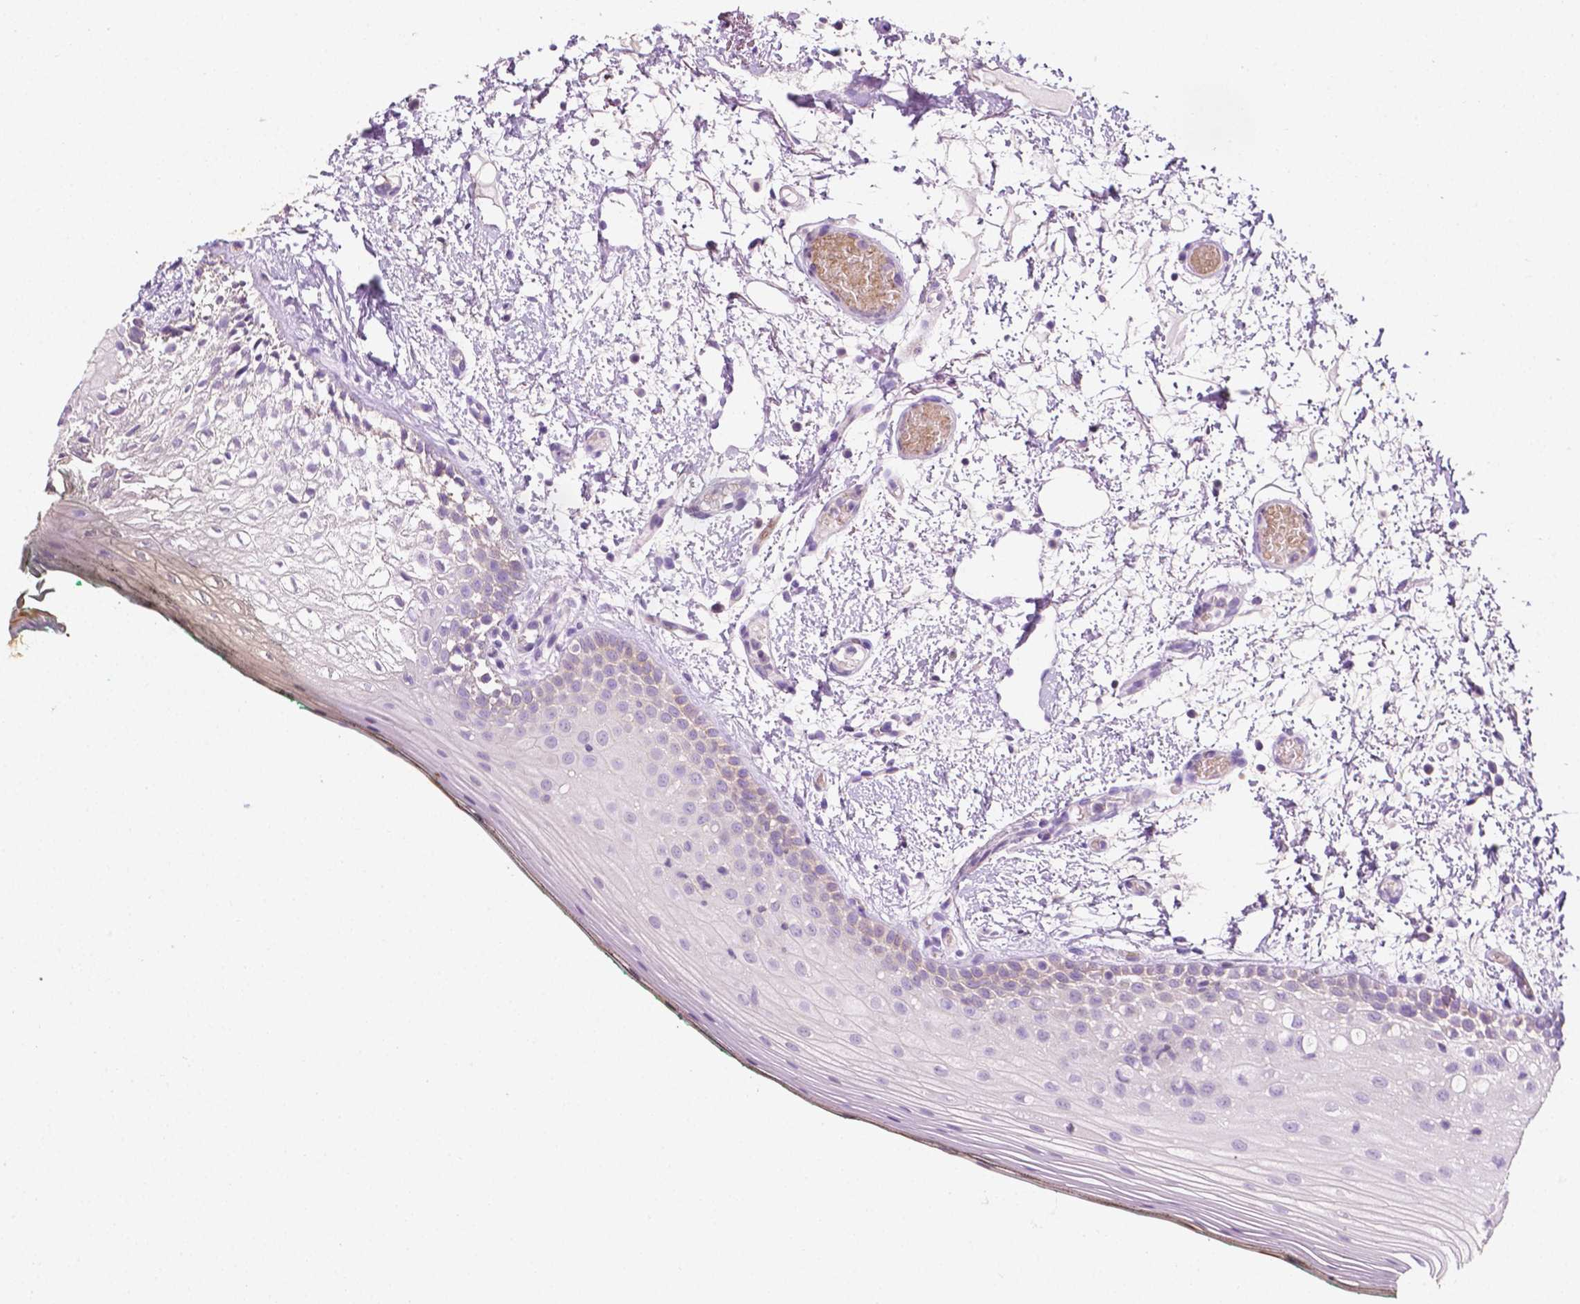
{"staining": {"intensity": "negative", "quantity": "none", "location": "none"}, "tissue": "oral mucosa", "cell_type": "Squamous epithelial cells", "image_type": "normal", "snomed": [{"axis": "morphology", "description": "Normal tissue, NOS"}, {"axis": "topography", "description": "Oral tissue"}], "caption": "An image of human oral mucosa is negative for staining in squamous epithelial cells.", "gene": "EGFR", "patient": {"sex": "female", "age": 83}}